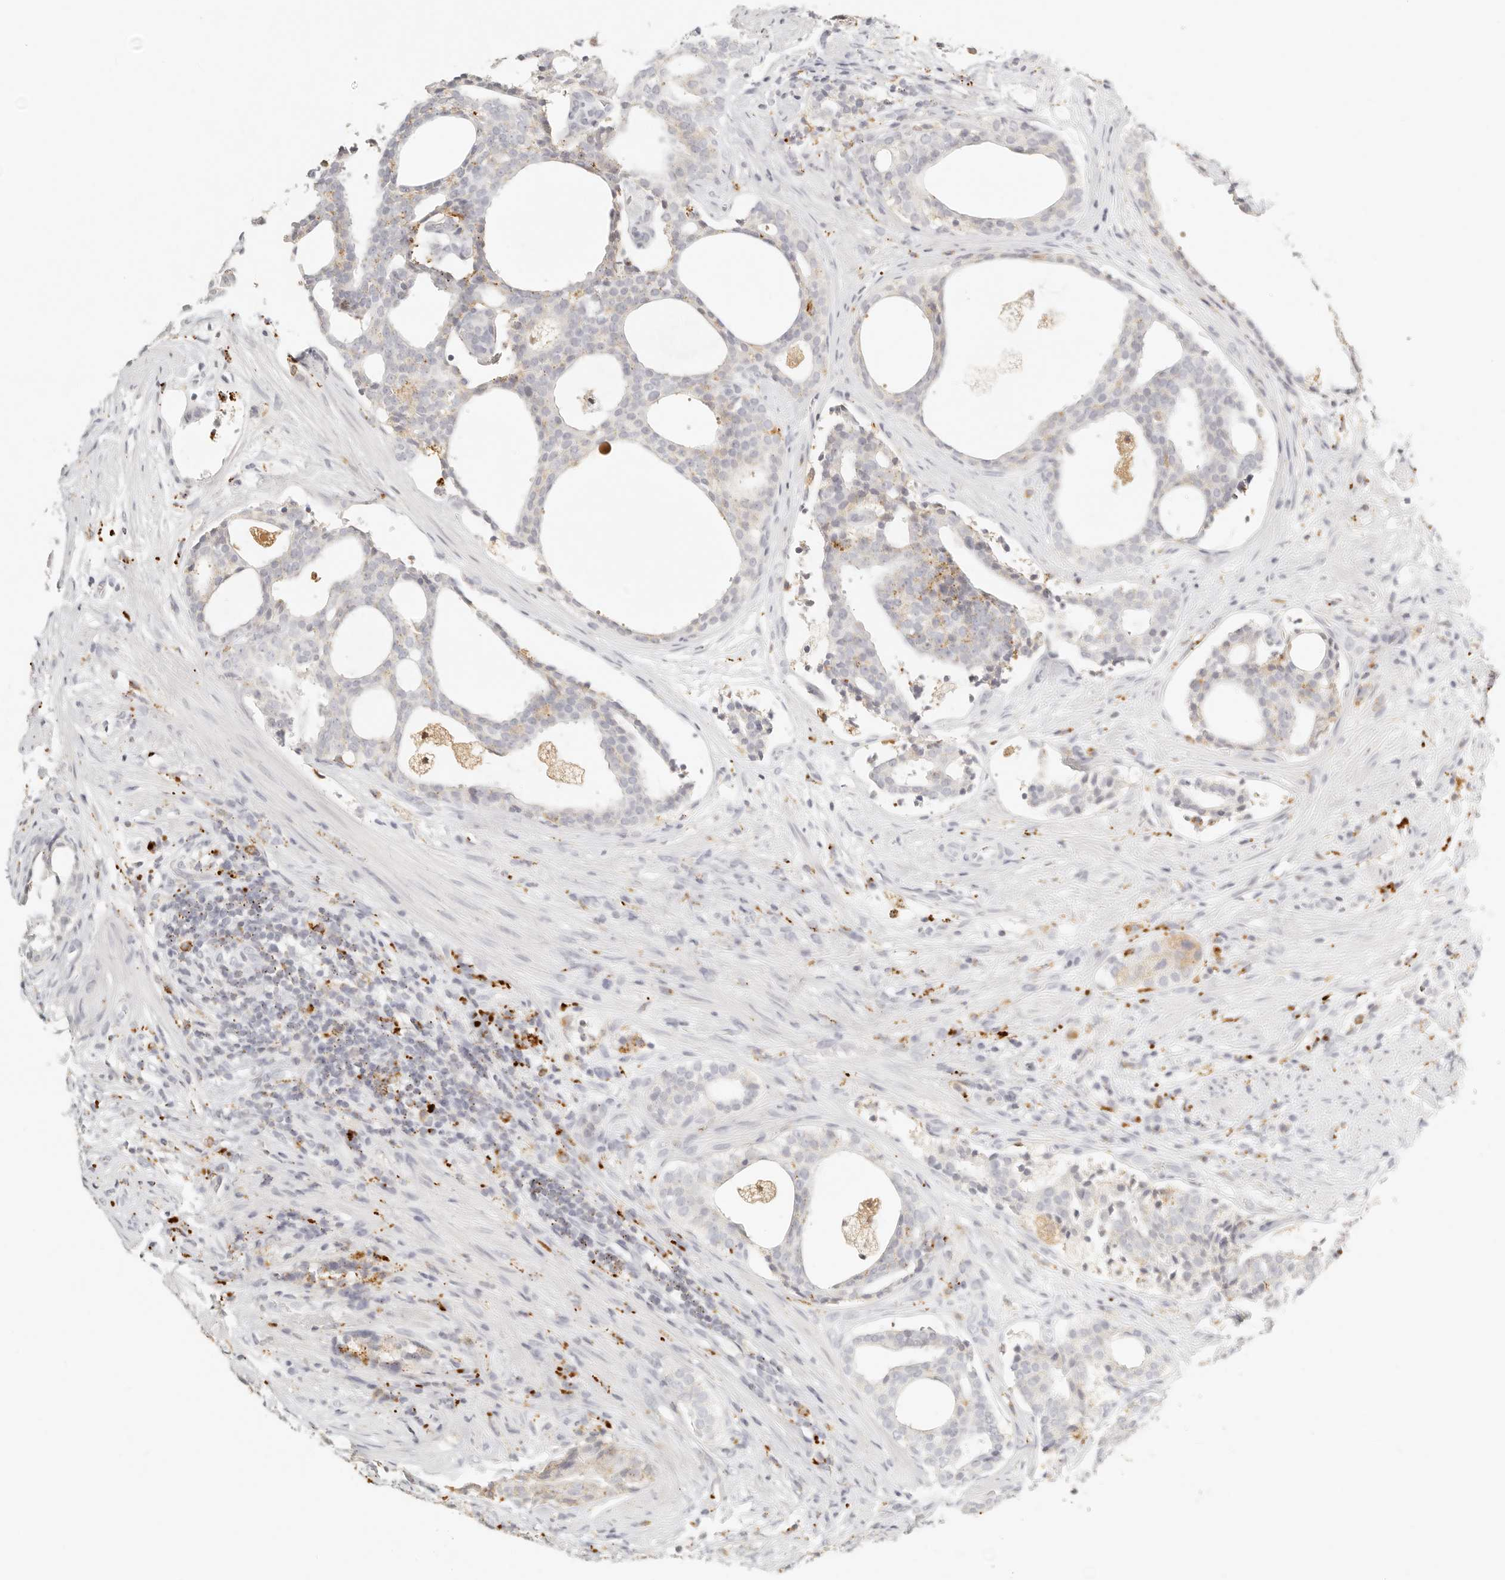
{"staining": {"intensity": "weak", "quantity": "<25%", "location": "cytoplasmic/membranous"}, "tissue": "prostate cancer", "cell_type": "Tumor cells", "image_type": "cancer", "snomed": [{"axis": "morphology", "description": "Adenocarcinoma, High grade"}, {"axis": "topography", "description": "Prostate"}], "caption": "Photomicrograph shows no significant protein positivity in tumor cells of prostate cancer.", "gene": "RNASET2", "patient": {"sex": "male", "age": 56}}